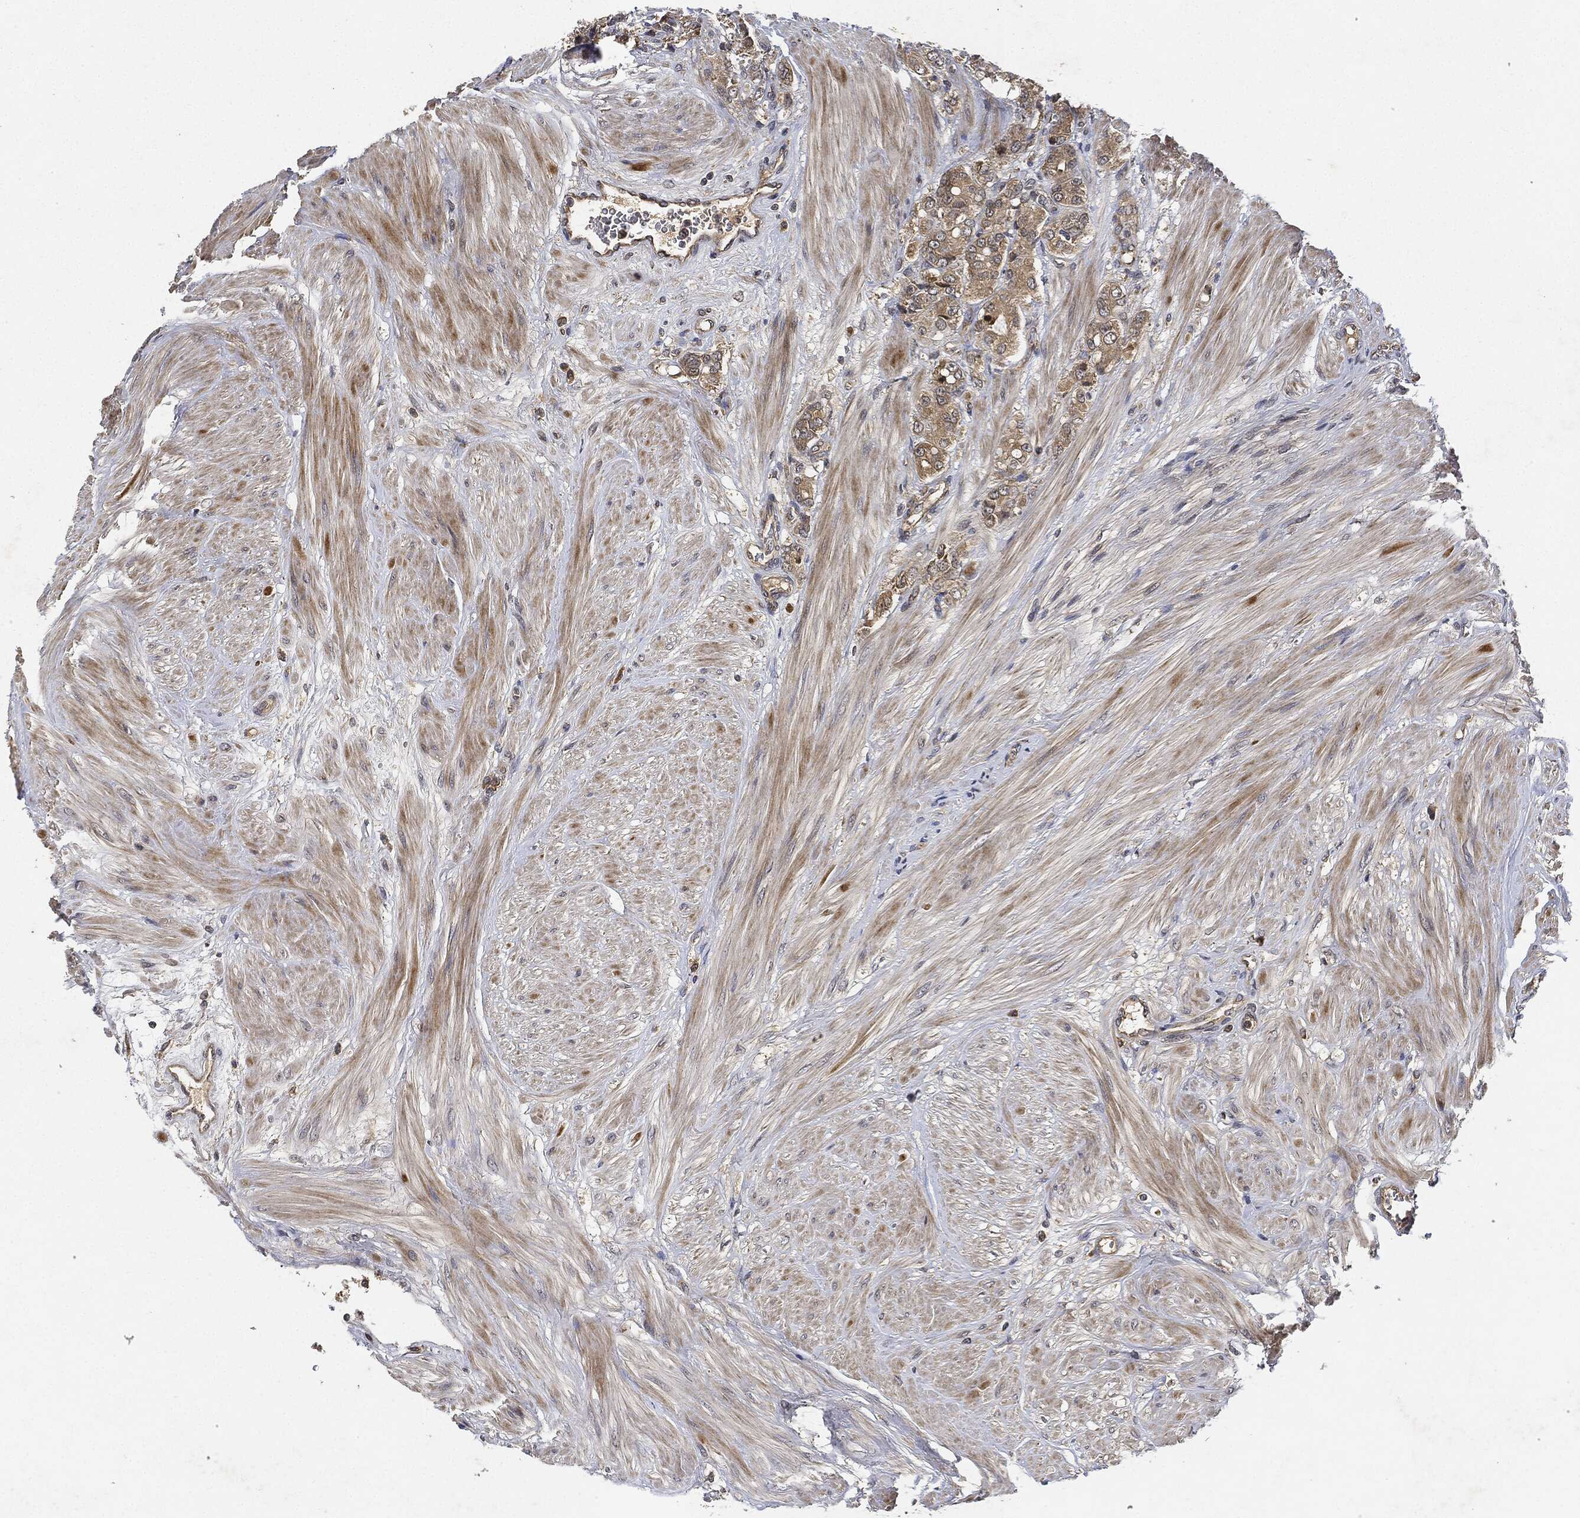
{"staining": {"intensity": "weak", "quantity": ">75%", "location": "cytoplasmic/membranous"}, "tissue": "prostate cancer", "cell_type": "Tumor cells", "image_type": "cancer", "snomed": [{"axis": "morphology", "description": "Adenocarcinoma, NOS"}, {"axis": "topography", "description": "Prostate and seminal vesicle, NOS"}, {"axis": "topography", "description": "Prostate"}], "caption": "IHC micrograph of adenocarcinoma (prostate) stained for a protein (brown), which shows low levels of weak cytoplasmic/membranous staining in about >75% of tumor cells.", "gene": "MLST8", "patient": {"sex": "male", "age": 67}}